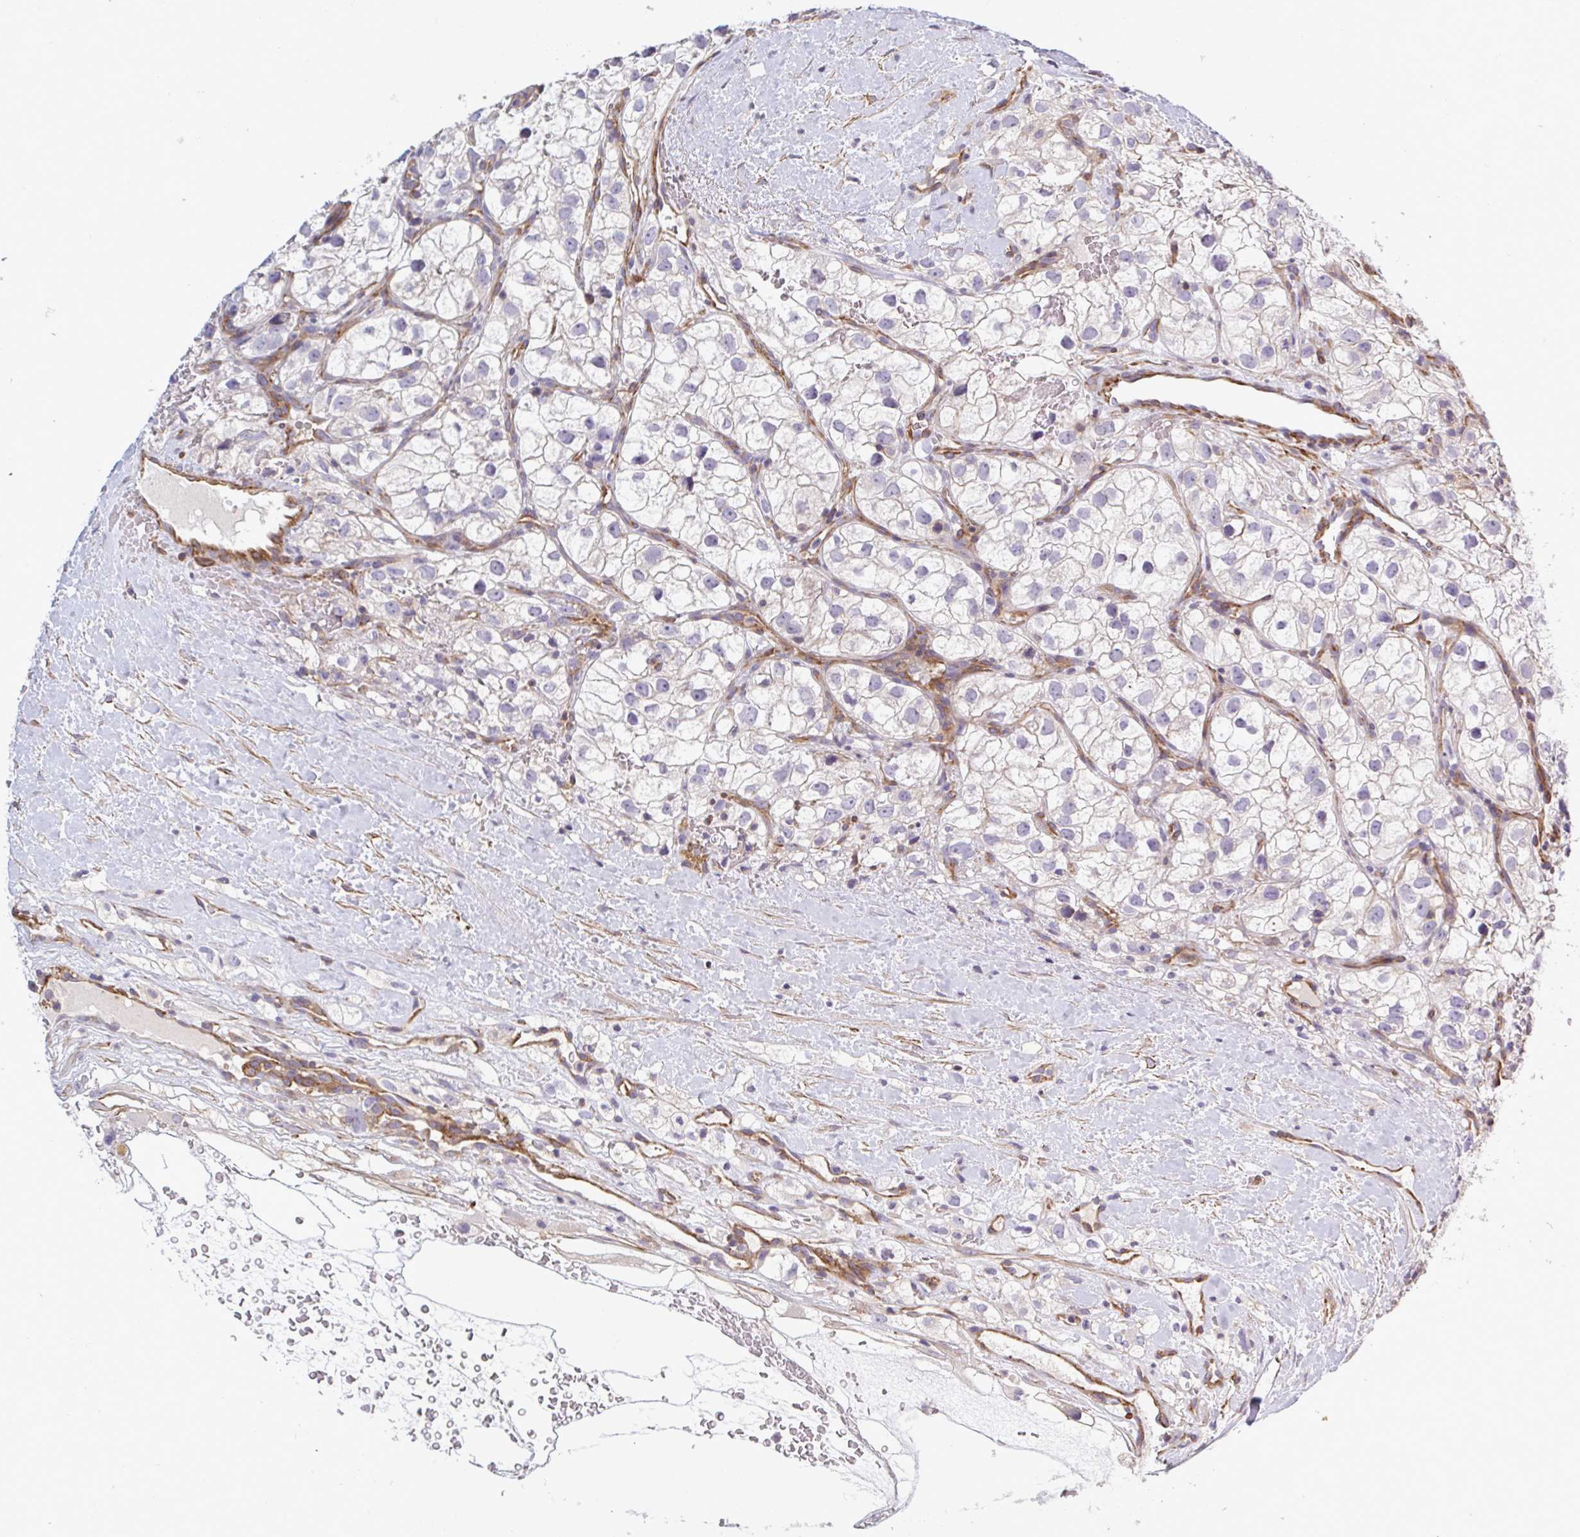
{"staining": {"intensity": "negative", "quantity": "none", "location": "none"}, "tissue": "renal cancer", "cell_type": "Tumor cells", "image_type": "cancer", "snomed": [{"axis": "morphology", "description": "Adenocarcinoma, NOS"}, {"axis": "topography", "description": "Kidney"}], "caption": "This is an IHC histopathology image of human renal adenocarcinoma. There is no positivity in tumor cells.", "gene": "SHISA7", "patient": {"sex": "male", "age": 59}}